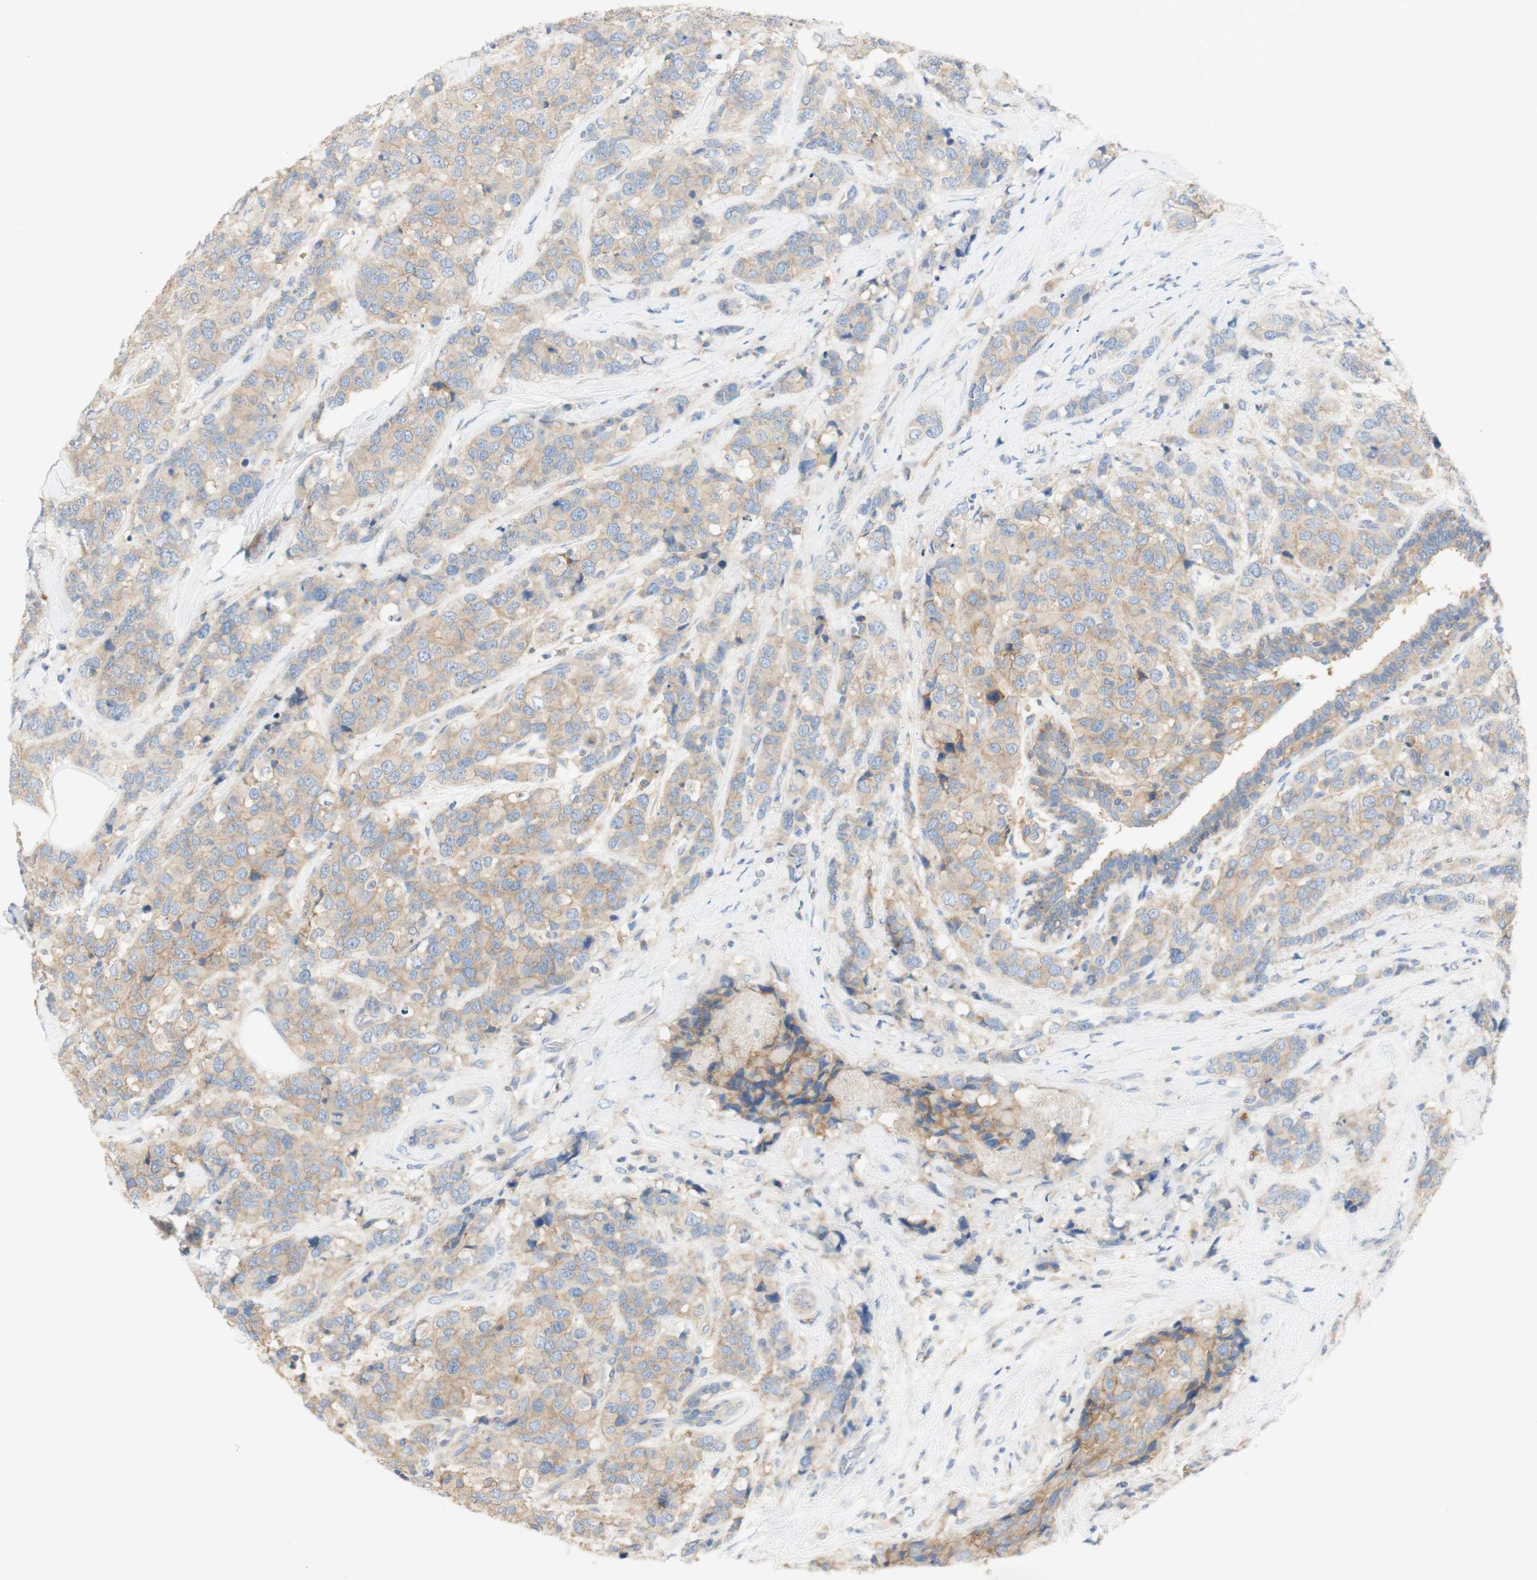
{"staining": {"intensity": "weak", "quantity": ">75%", "location": "cytoplasmic/membranous"}, "tissue": "breast cancer", "cell_type": "Tumor cells", "image_type": "cancer", "snomed": [{"axis": "morphology", "description": "Lobular carcinoma"}, {"axis": "topography", "description": "Breast"}], "caption": "Brown immunohistochemical staining in human breast lobular carcinoma displays weak cytoplasmic/membranous positivity in about >75% of tumor cells.", "gene": "ATP2B1", "patient": {"sex": "female", "age": 59}}